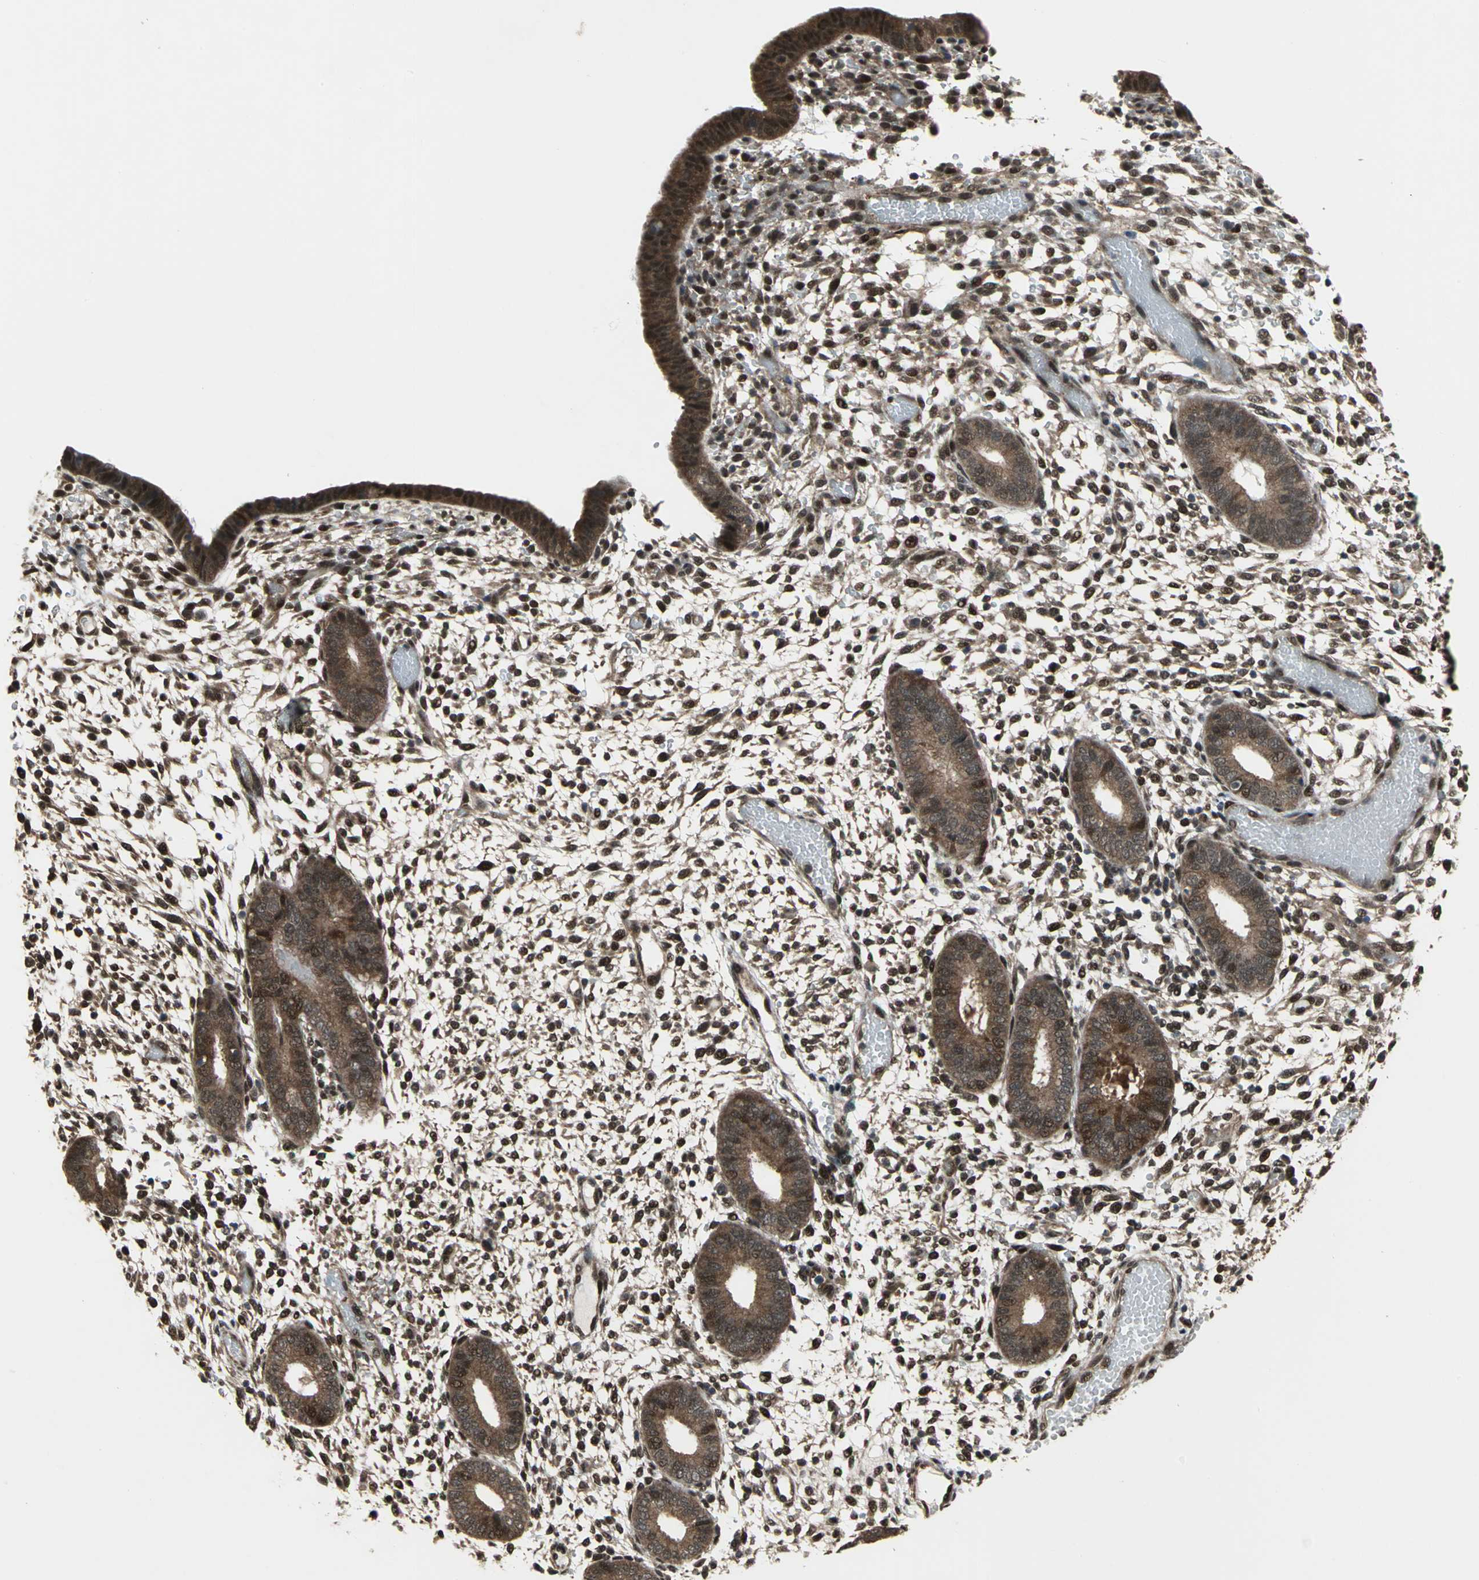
{"staining": {"intensity": "moderate", "quantity": "25%-75%", "location": "cytoplasmic/membranous,nuclear"}, "tissue": "endometrium", "cell_type": "Cells in endometrial stroma", "image_type": "normal", "snomed": [{"axis": "morphology", "description": "Normal tissue, NOS"}, {"axis": "topography", "description": "Endometrium"}], "caption": "The image exhibits a brown stain indicating the presence of a protein in the cytoplasmic/membranous,nuclear of cells in endometrial stroma in endometrium.", "gene": "COPS5", "patient": {"sex": "female", "age": 42}}